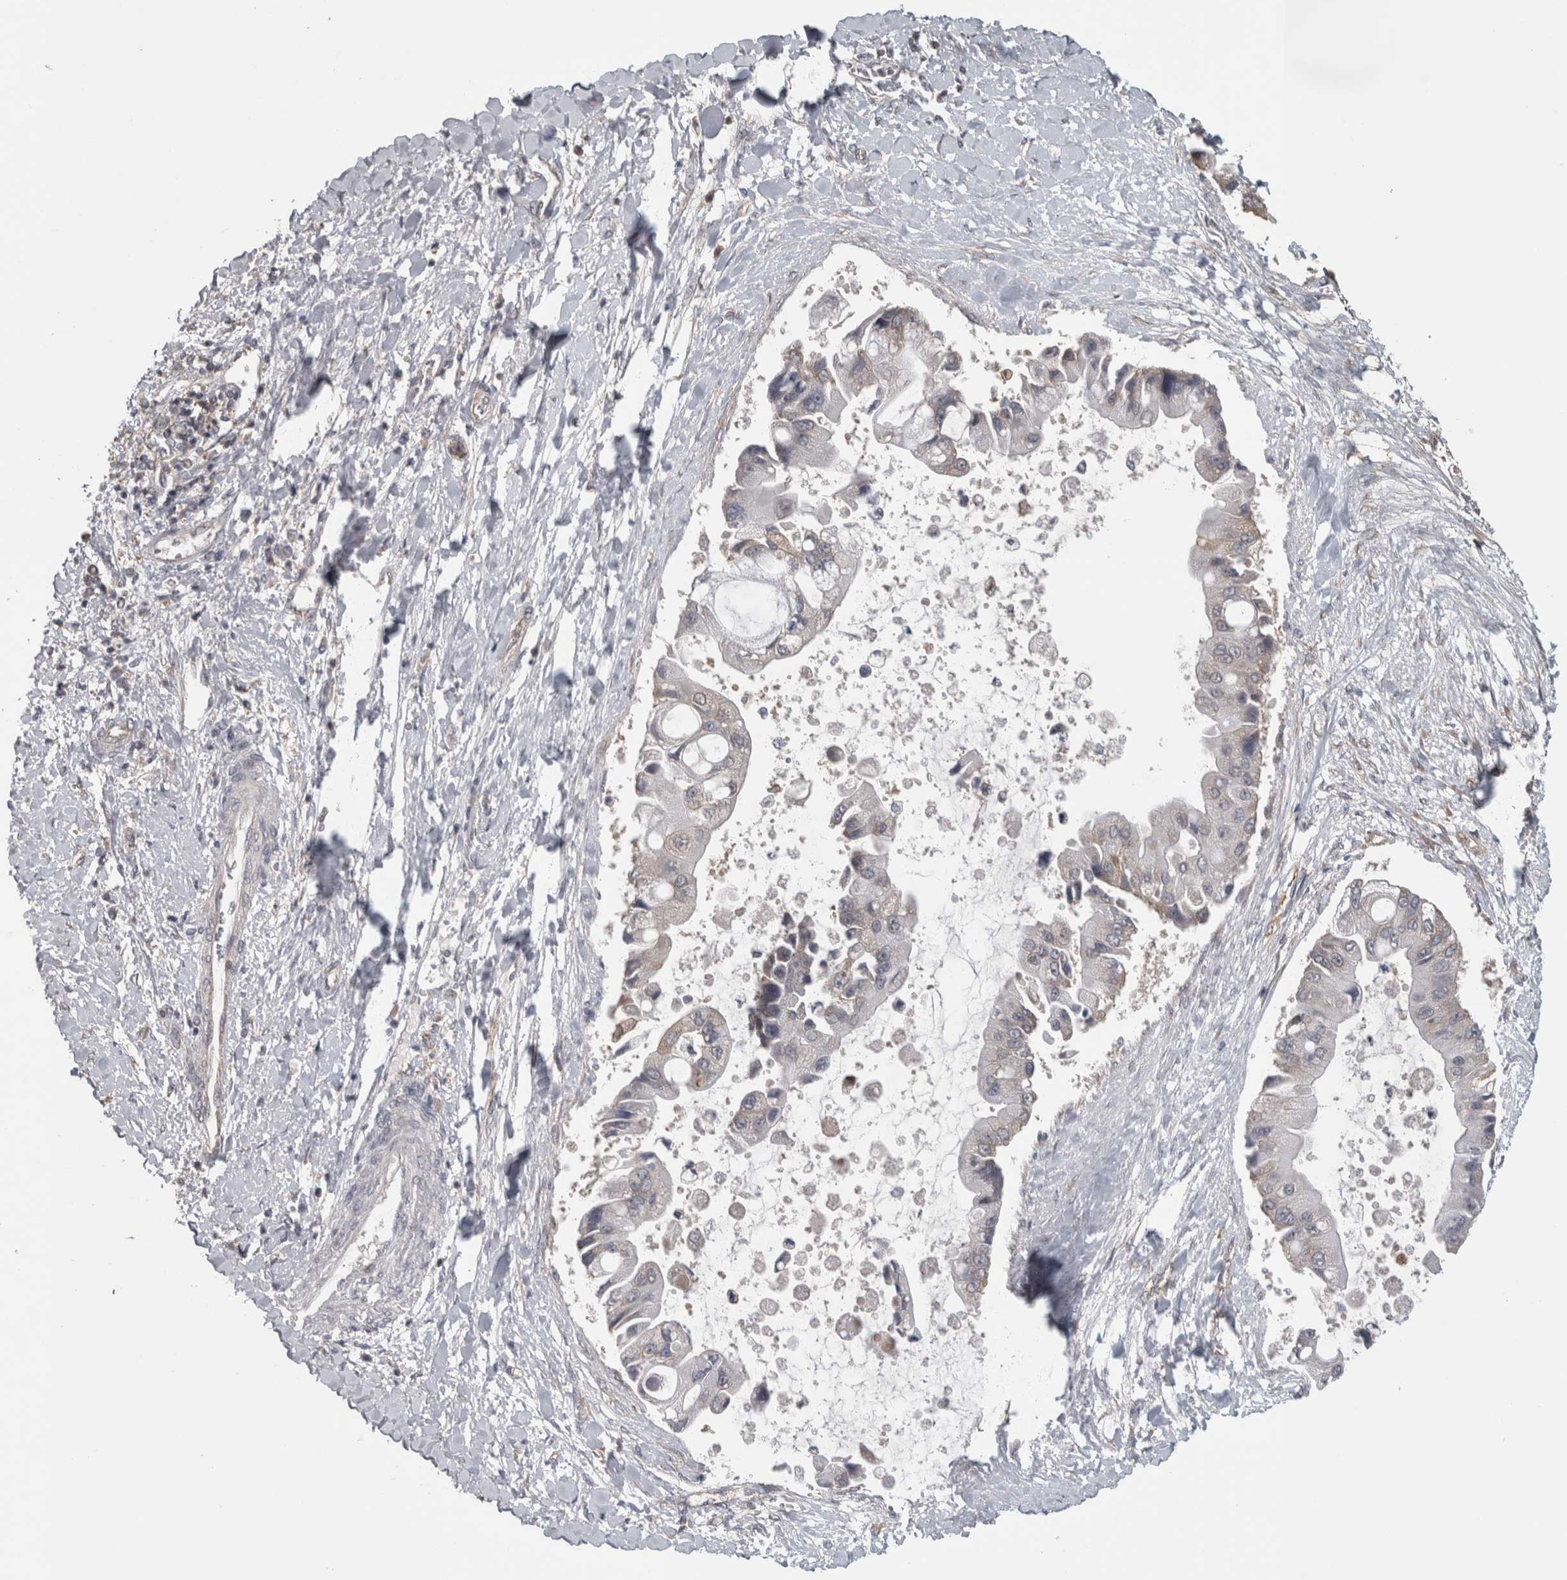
{"staining": {"intensity": "negative", "quantity": "none", "location": "none"}, "tissue": "liver cancer", "cell_type": "Tumor cells", "image_type": "cancer", "snomed": [{"axis": "morphology", "description": "Cholangiocarcinoma"}, {"axis": "topography", "description": "Liver"}], "caption": "DAB (3,3'-diaminobenzidine) immunohistochemical staining of human liver cancer (cholangiocarcinoma) demonstrates no significant positivity in tumor cells.", "gene": "ATXN2", "patient": {"sex": "male", "age": 50}}